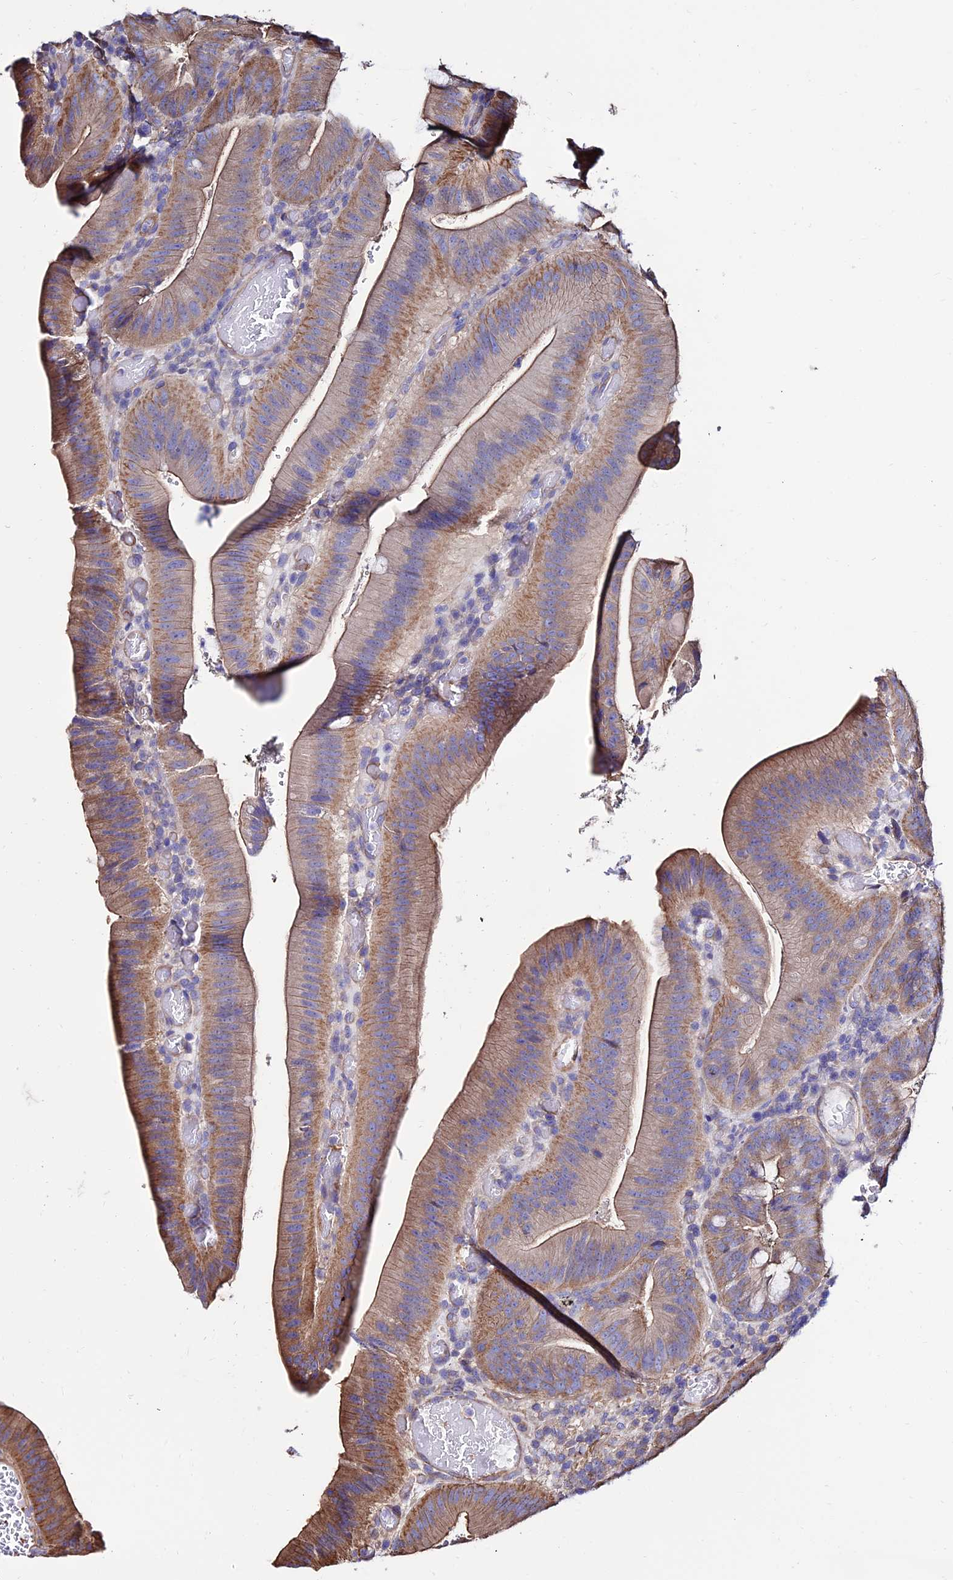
{"staining": {"intensity": "moderate", "quantity": ">75%", "location": "cytoplasmic/membranous"}, "tissue": "colorectal cancer", "cell_type": "Tumor cells", "image_type": "cancer", "snomed": [{"axis": "morphology", "description": "Adenocarcinoma, NOS"}, {"axis": "topography", "description": "Colon"}], "caption": "Human colorectal adenocarcinoma stained with a protein marker exhibits moderate staining in tumor cells.", "gene": "CALM2", "patient": {"sex": "female", "age": 43}}